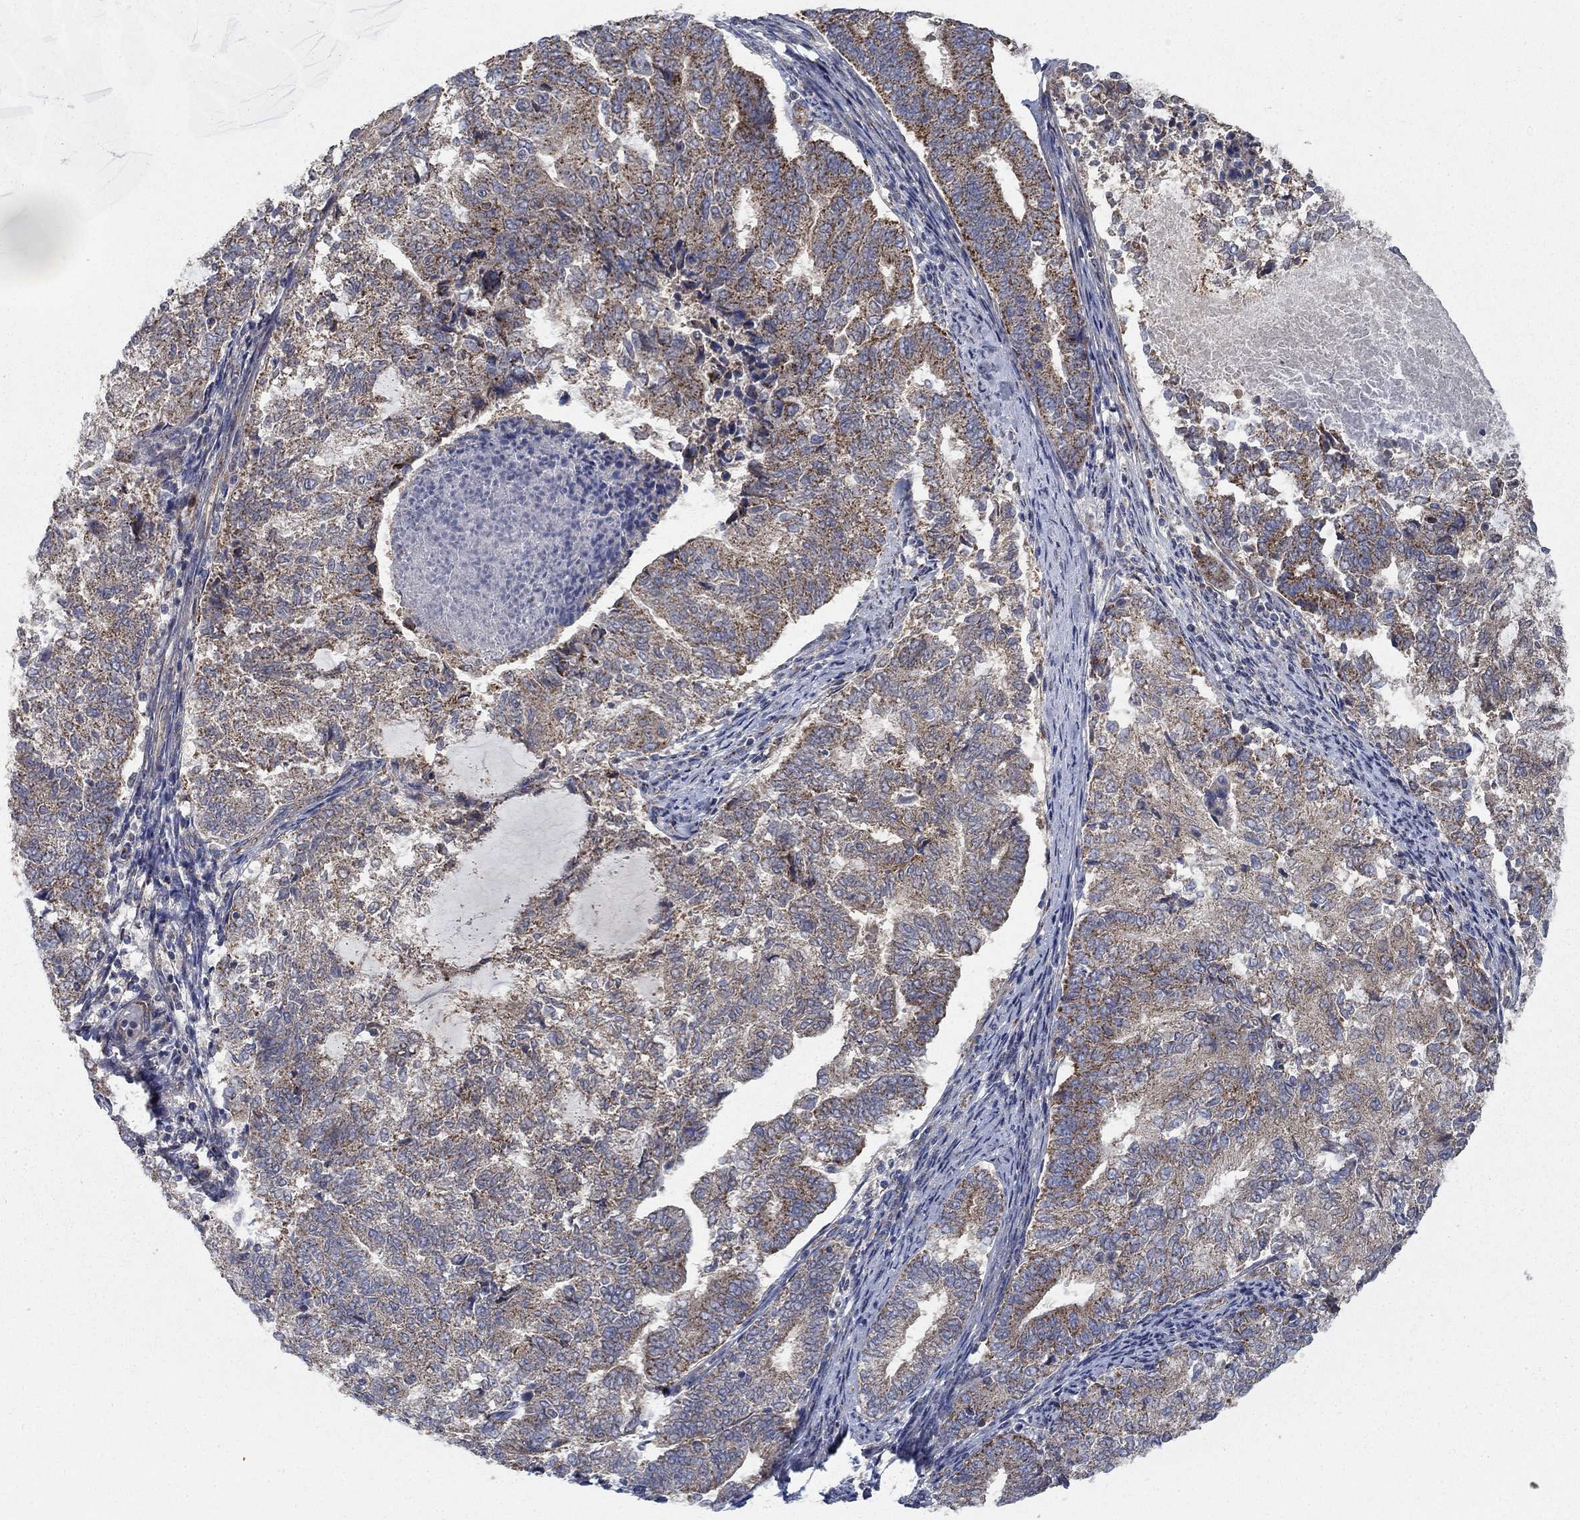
{"staining": {"intensity": "moderate", "quantity": "<25%", "location": "cytoplasmic/membranous"}, "tissue": "endometrial cancer", "cell_type": "Tumor cells", "image_type": "cancer", "snomed": [{"axis": "morphology", "description": "Adenocarcinoma, NOS"}, {"axis": "topography", "description": "Endometrium"}], "caption": "The micrograph exhibits staining of endometrial cancer, revealing moderate cytoplasmic/membranous protein staining (brown color) within tumor cells.", "gene": "NME7", "patient": {"sex": "female", "age": 65}}